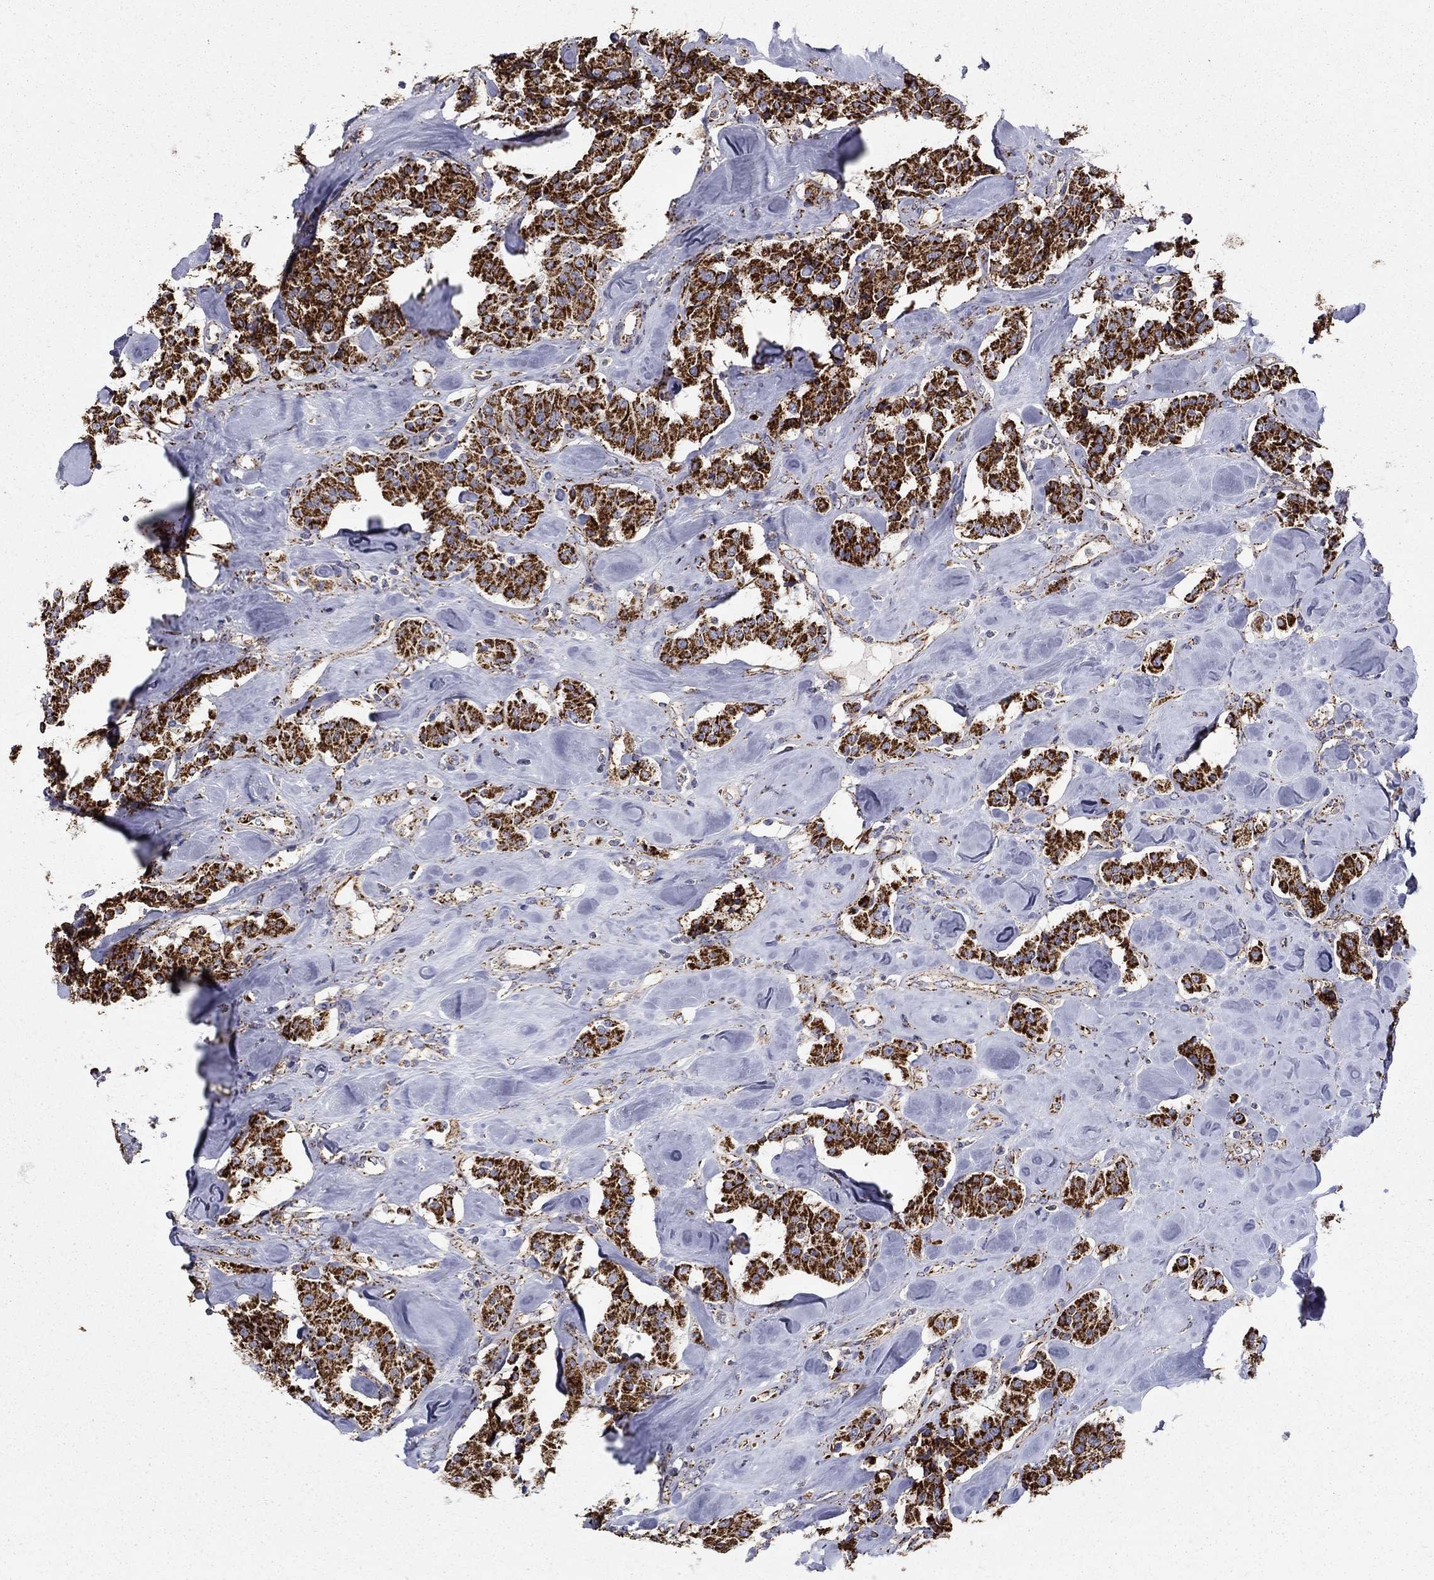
{"staining": {"intensity": "strong", "quantity": ">75%", "location": "cytoplasmic/membranous"}, "tissue": "carcinoid", "cell_type": "Tumor cells", "image_type": "cancer", "snomed": [{"axis": "morphology", "description": "Carcinoid, malignant, NOS"}, {"axis": "topography", "description": "Pancreas"}], "caption": "IHC histopathology image of neoplastic tissue: carcinoid (malignant) stained using immunohistochemistry (IHC) demonstrates high levels of strong protein expression localized specifically in the cytoplasmic/membranous of tumor cells, appearing as a cytoplasmic/membranous brown color.", "gene": "GCSH", "patient": {"sex": "male", "age": 41}}